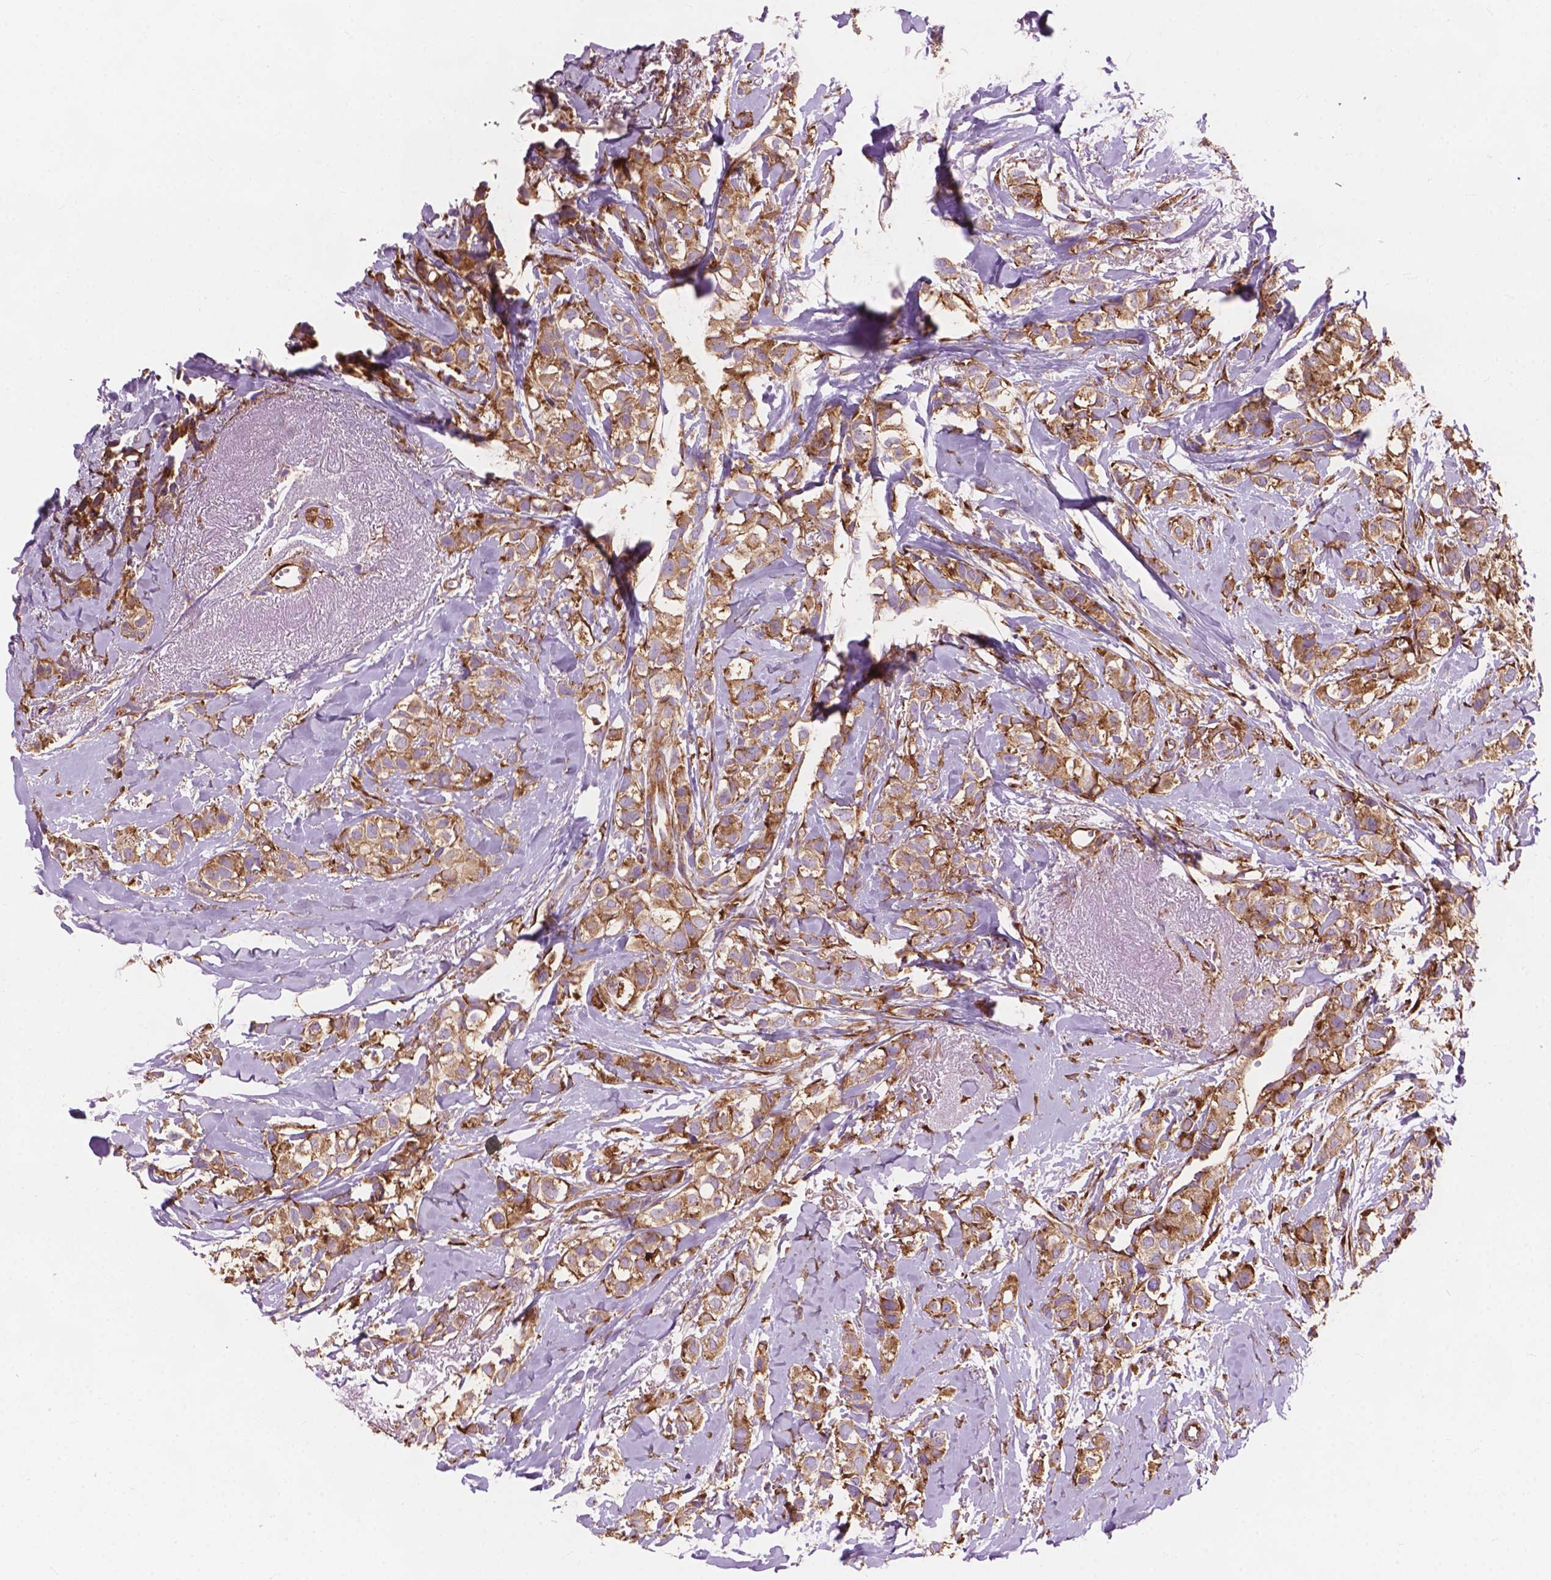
{"staining": {"intensity": "weak", "quantity": ">75%", "location": "cytoplasmic/membranous"}, "tissue": "breast cancer", "cell_type": "Tumor cells", "image_type": "cancer", "snomed": [{"axis": "morphology", "description": "Duct carcinoma"}, {"axis": "topography", "description": "Breast"}], "caption": "This histopathology image exhibits immunohistochemistry (IHC) staining of human breast cancer, with low weak cytoplasmic/membranous expression in approximately >75% of tumor cells.", "gene": "RPL37A", "patient": {"sex": "female", "age": 85}}